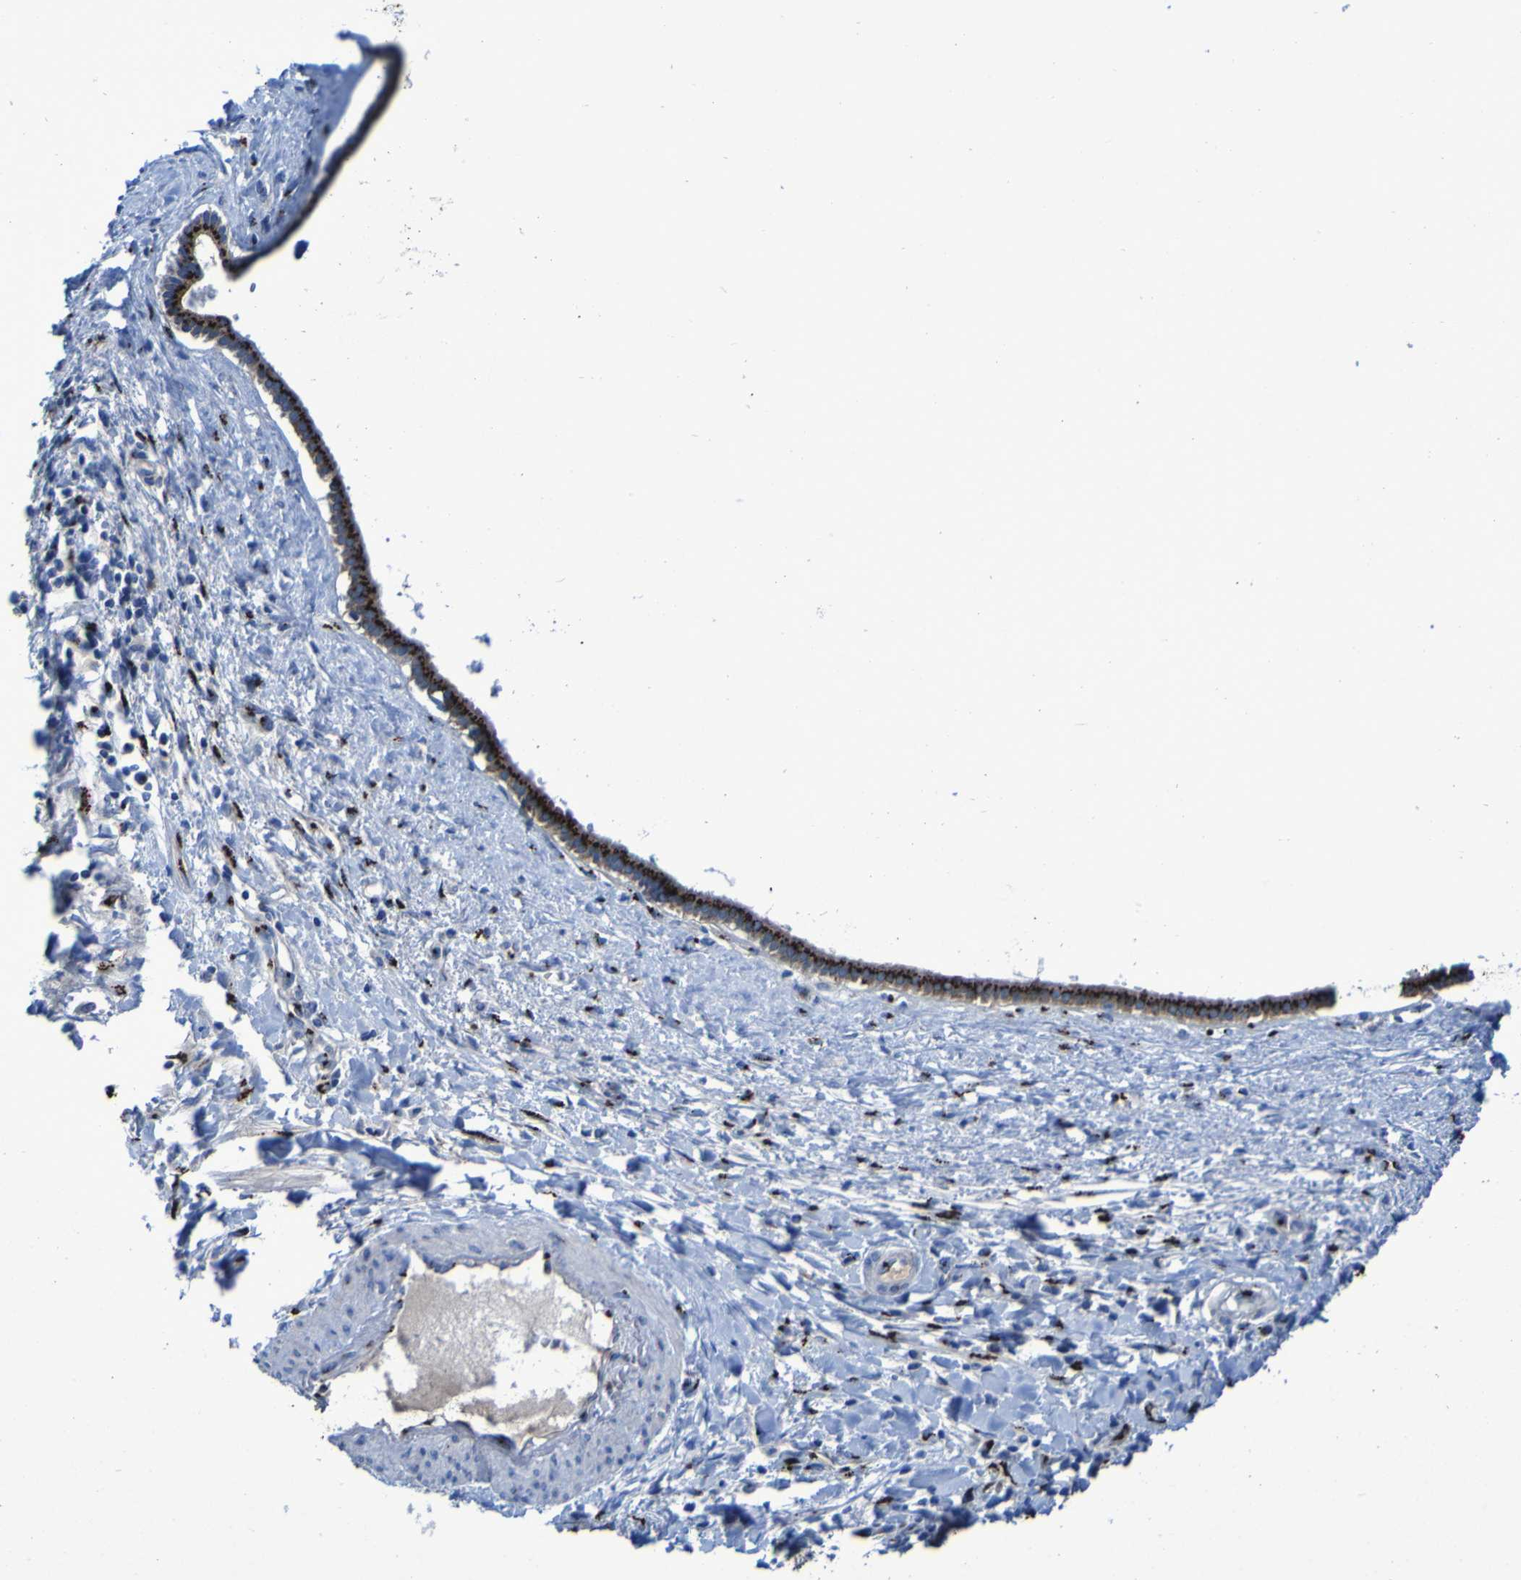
{"staining": {"intensity": "strong", "quantity": ">75%", "location": "cytoplasmic/membranous"}, "tissue": "liver cancer", "cell_type": "Tumor cells", "image_type": "cancer", "snomed": [{"axis": "morphology", "description": "Cholangiocarcinoma"}, {"axis": "topography", "description": "Liver"}], "caption": "Immunohistochemical staining of human liver cholangiocarcinoma exhibits high levels of strong cytoplasmic/membranous staining in about >75% of tumor cells. (DAB = brown stain, brightfield microscopy at high magnification).", "gene": "GOLM1", "patient": {"sex": "female", "age": 65}}